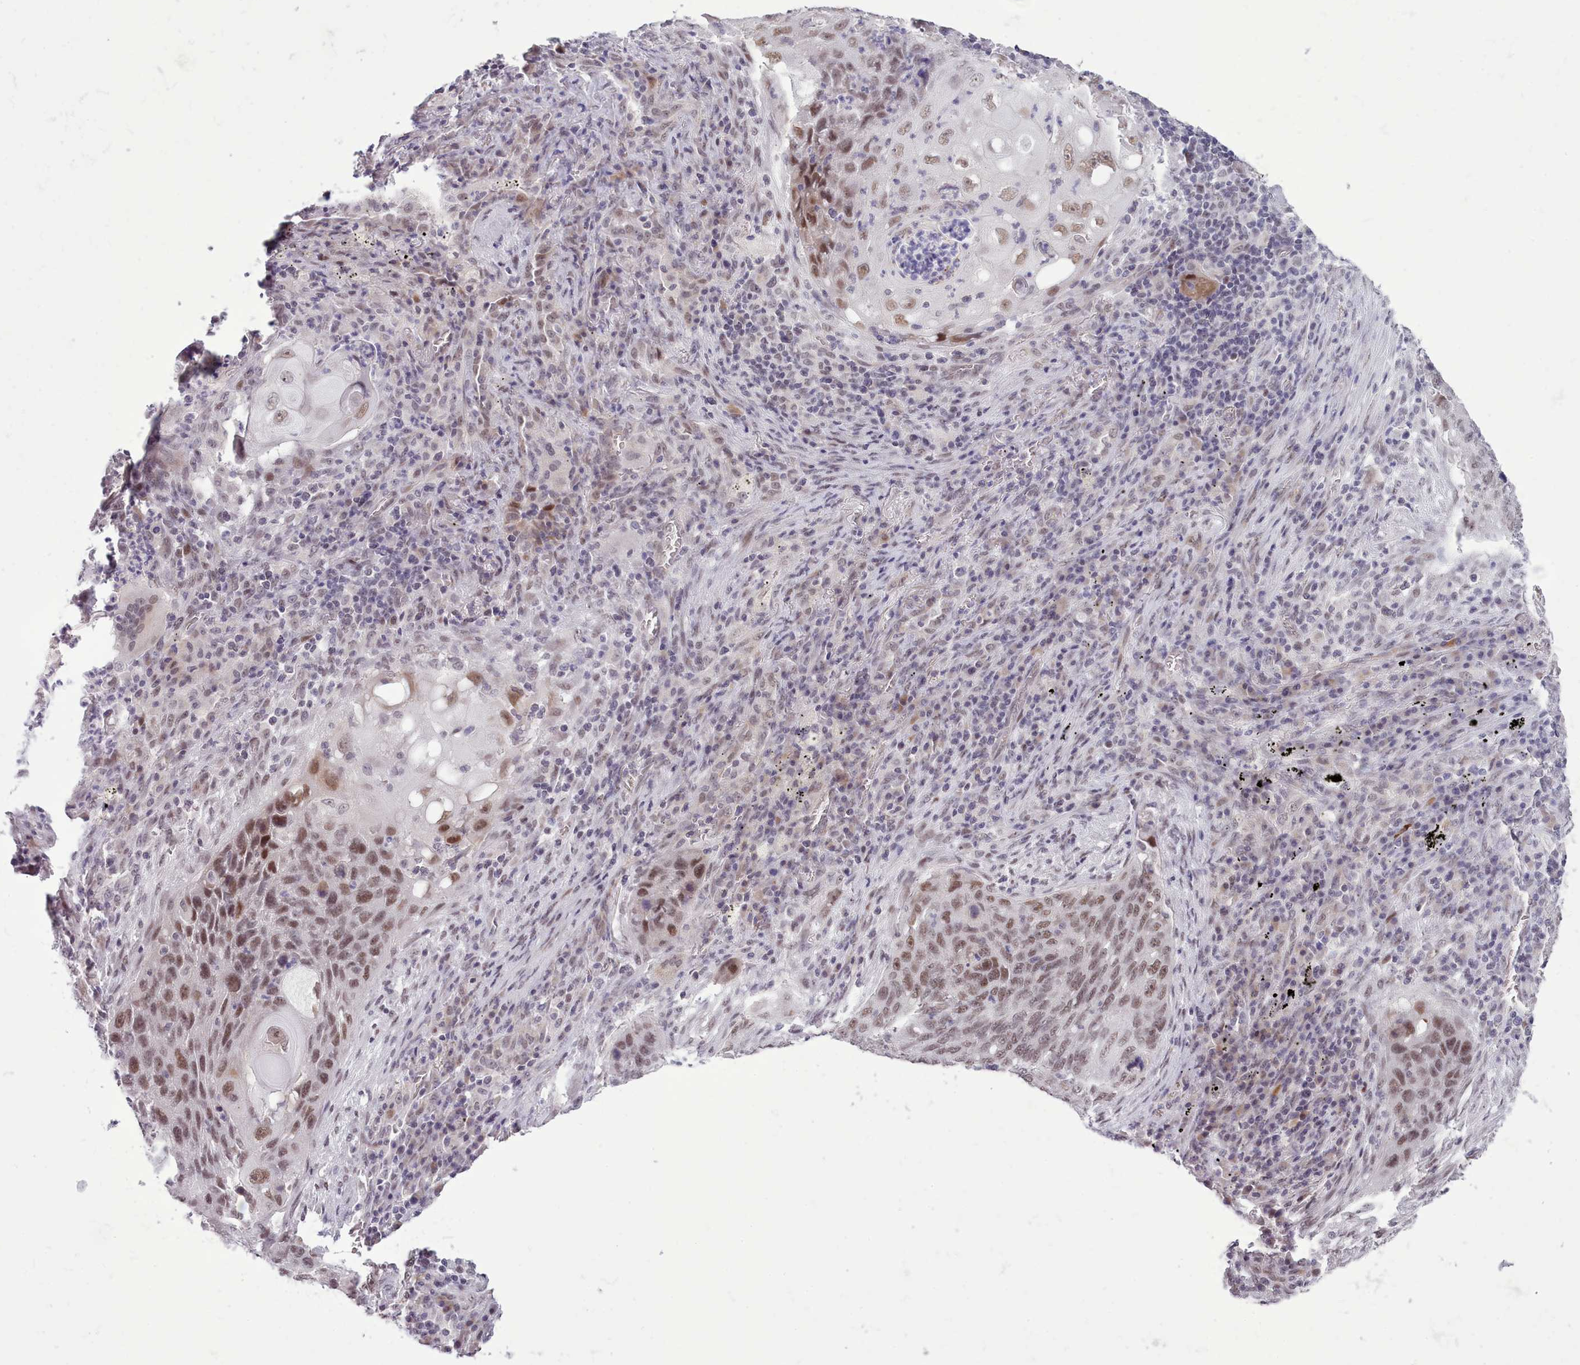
{"staining": {"intensity": "moderate", "quantity": ">75%", "location": "nuclear"}, "tissue": "lung cancer", "cell_type": "Tumor cells", "image_type": "cancer", "snomed": [{"axis": "morphology", "description": "Squamous cell carcinoma, NOS"}, {"axis": "topography", "description": "Lung"}], "caption": "This is a micrograph of immunohistochemistry (IHC) staining of lung cancer (squamous cell carcinoma), which shows moderate positivity in the nuclear of tumor cells.", "gene": "RFX1", "patient": {"sex": "female", "age": 63}}